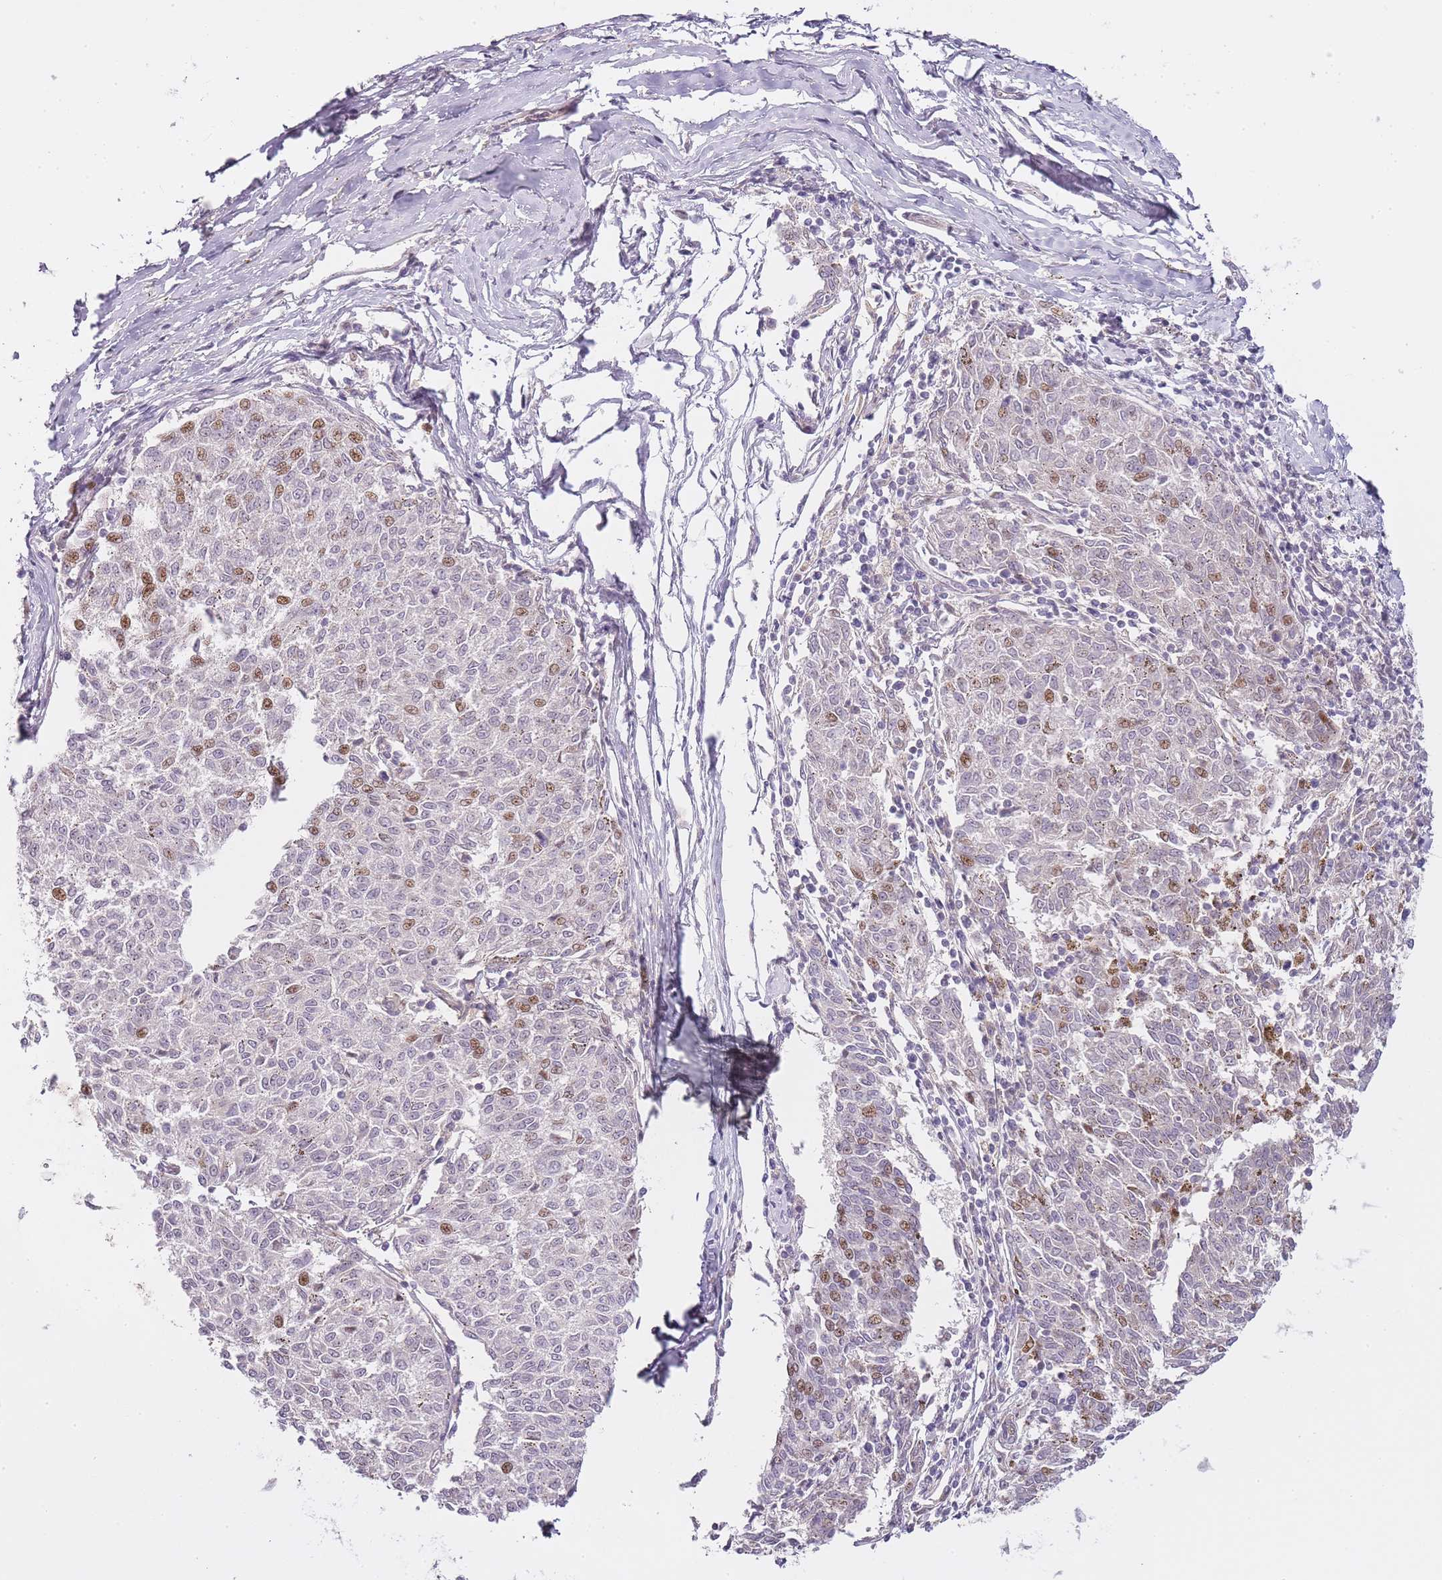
{"staining": {"intensity": "moderate", "quantity": "25%-75%", "location": "nuclear"}, "tissue": "melanoma", "cell_type": "Tumor cells", "image_type": "cancer", "snomed": [{"axis": "morphology", "description": "Malignant melanoma, NOS"}, {"axis": "topography", "description": "Skin"}], "caption": "Immunohistochemical staining of human malignant melanoma demonstrates moderate nuclear protein staining in approximately 25%-75% of tumor cells. The protein of interest is shown in brown color, while the nuclei are stained blue.", "gene": "OGG1", "patient": {"sex": "female", "age": 72}}